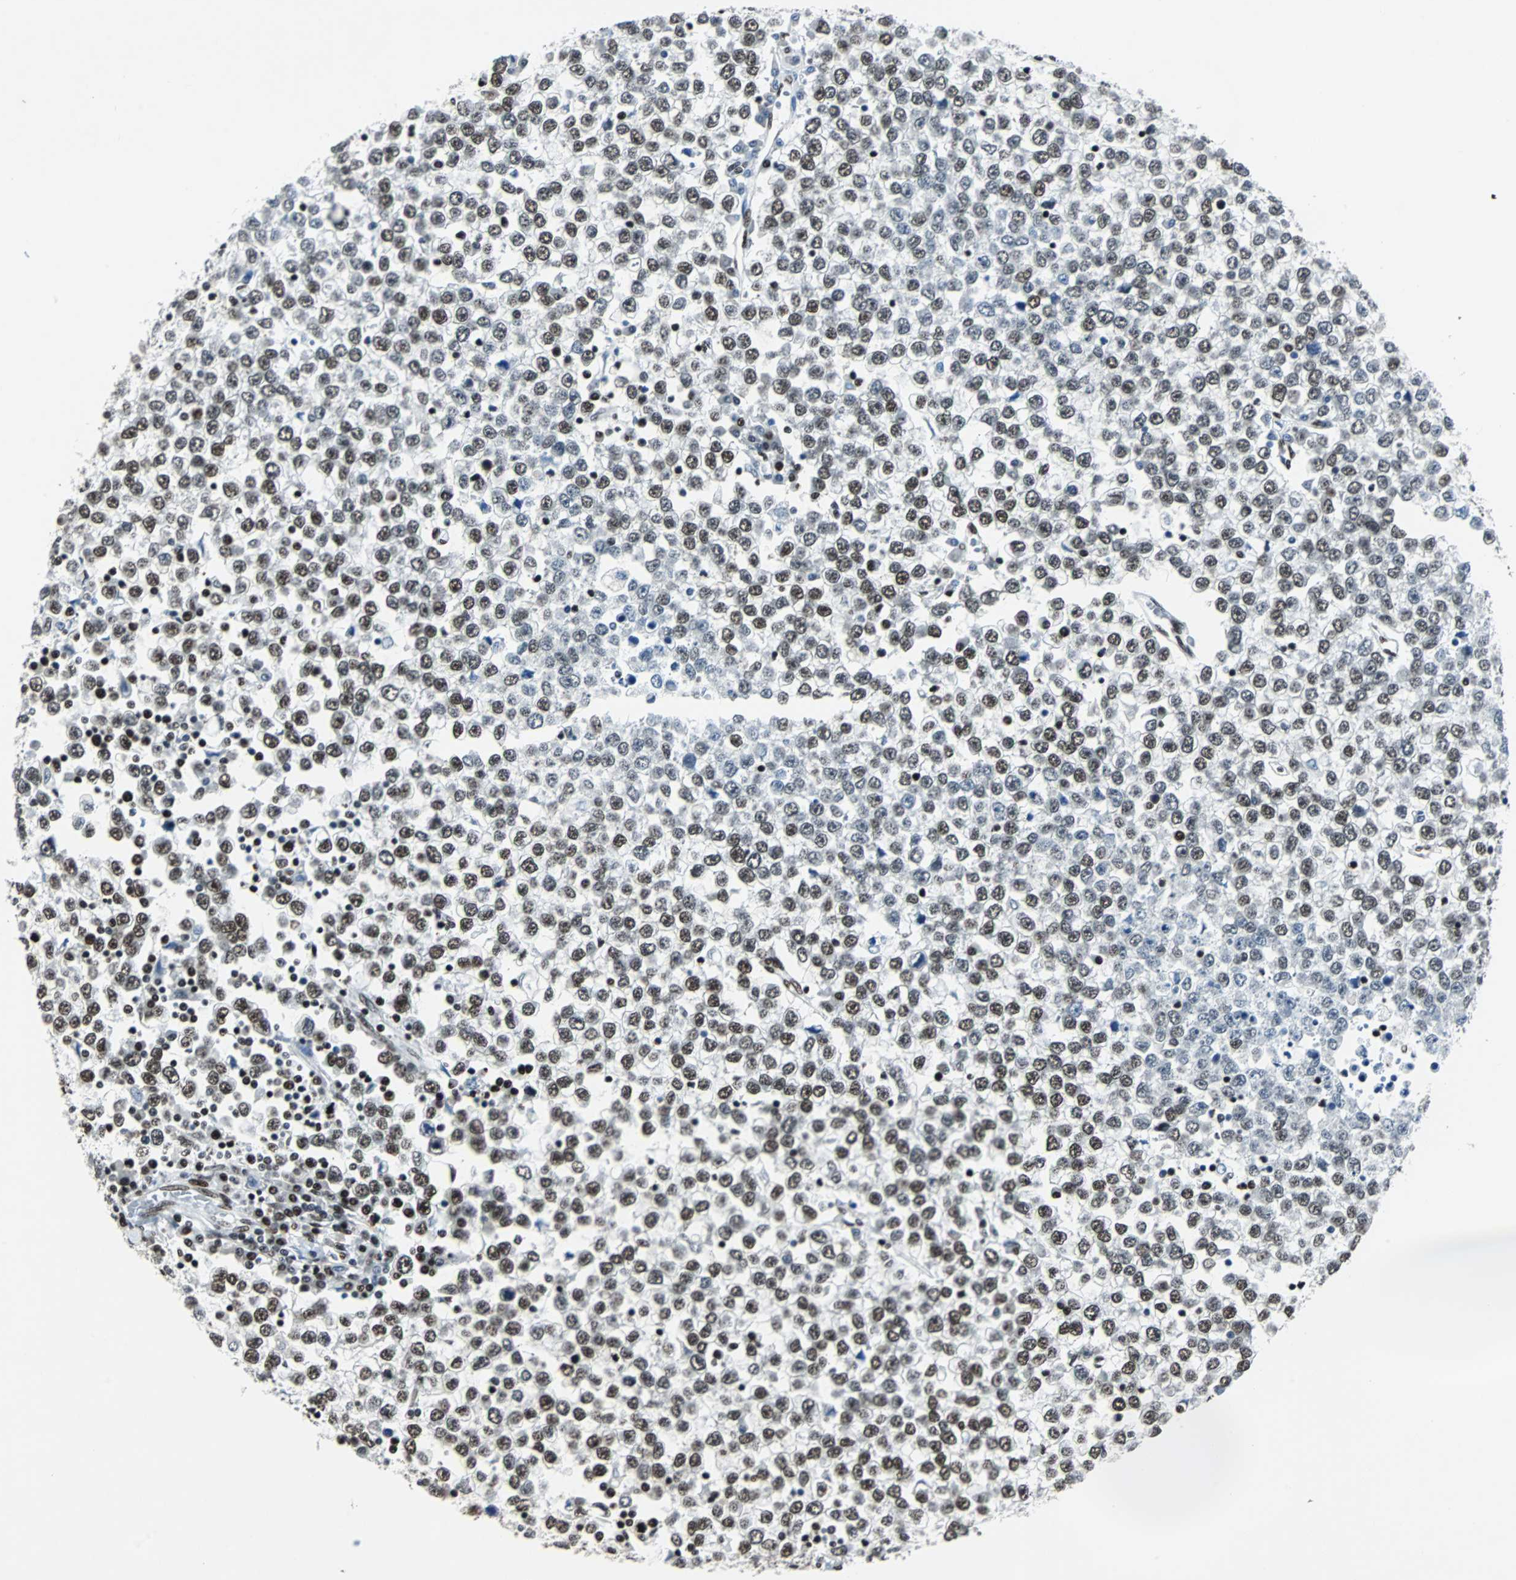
{"staining": {"intensity": "moderate", "quantity": ">75%", "location": "nuclear"}, "tissue": "testis cancer", "cell_type": "Tumor cells", "image_type": "cancer", "snomed": [{"axis": "morphology", "description": "Seminoma, NOS"}, {"axis": "topography", "description": "Testis"}], "caption": "High-magnification brightfield microscopy of testis cancer stained with DAB (brown) and counterstained with hematoxylin (blue). tumor cells exhibit moderate nuclear staining is identified in about>75% of cells. (Stains: DAB (3,3'-diaminobenzidine) in brown, nuclei in blue, Microscopy: brightfield microscopy at high magnification).", "gene": "MEF2D", "patient": {"sex": "male", "age": 65}}